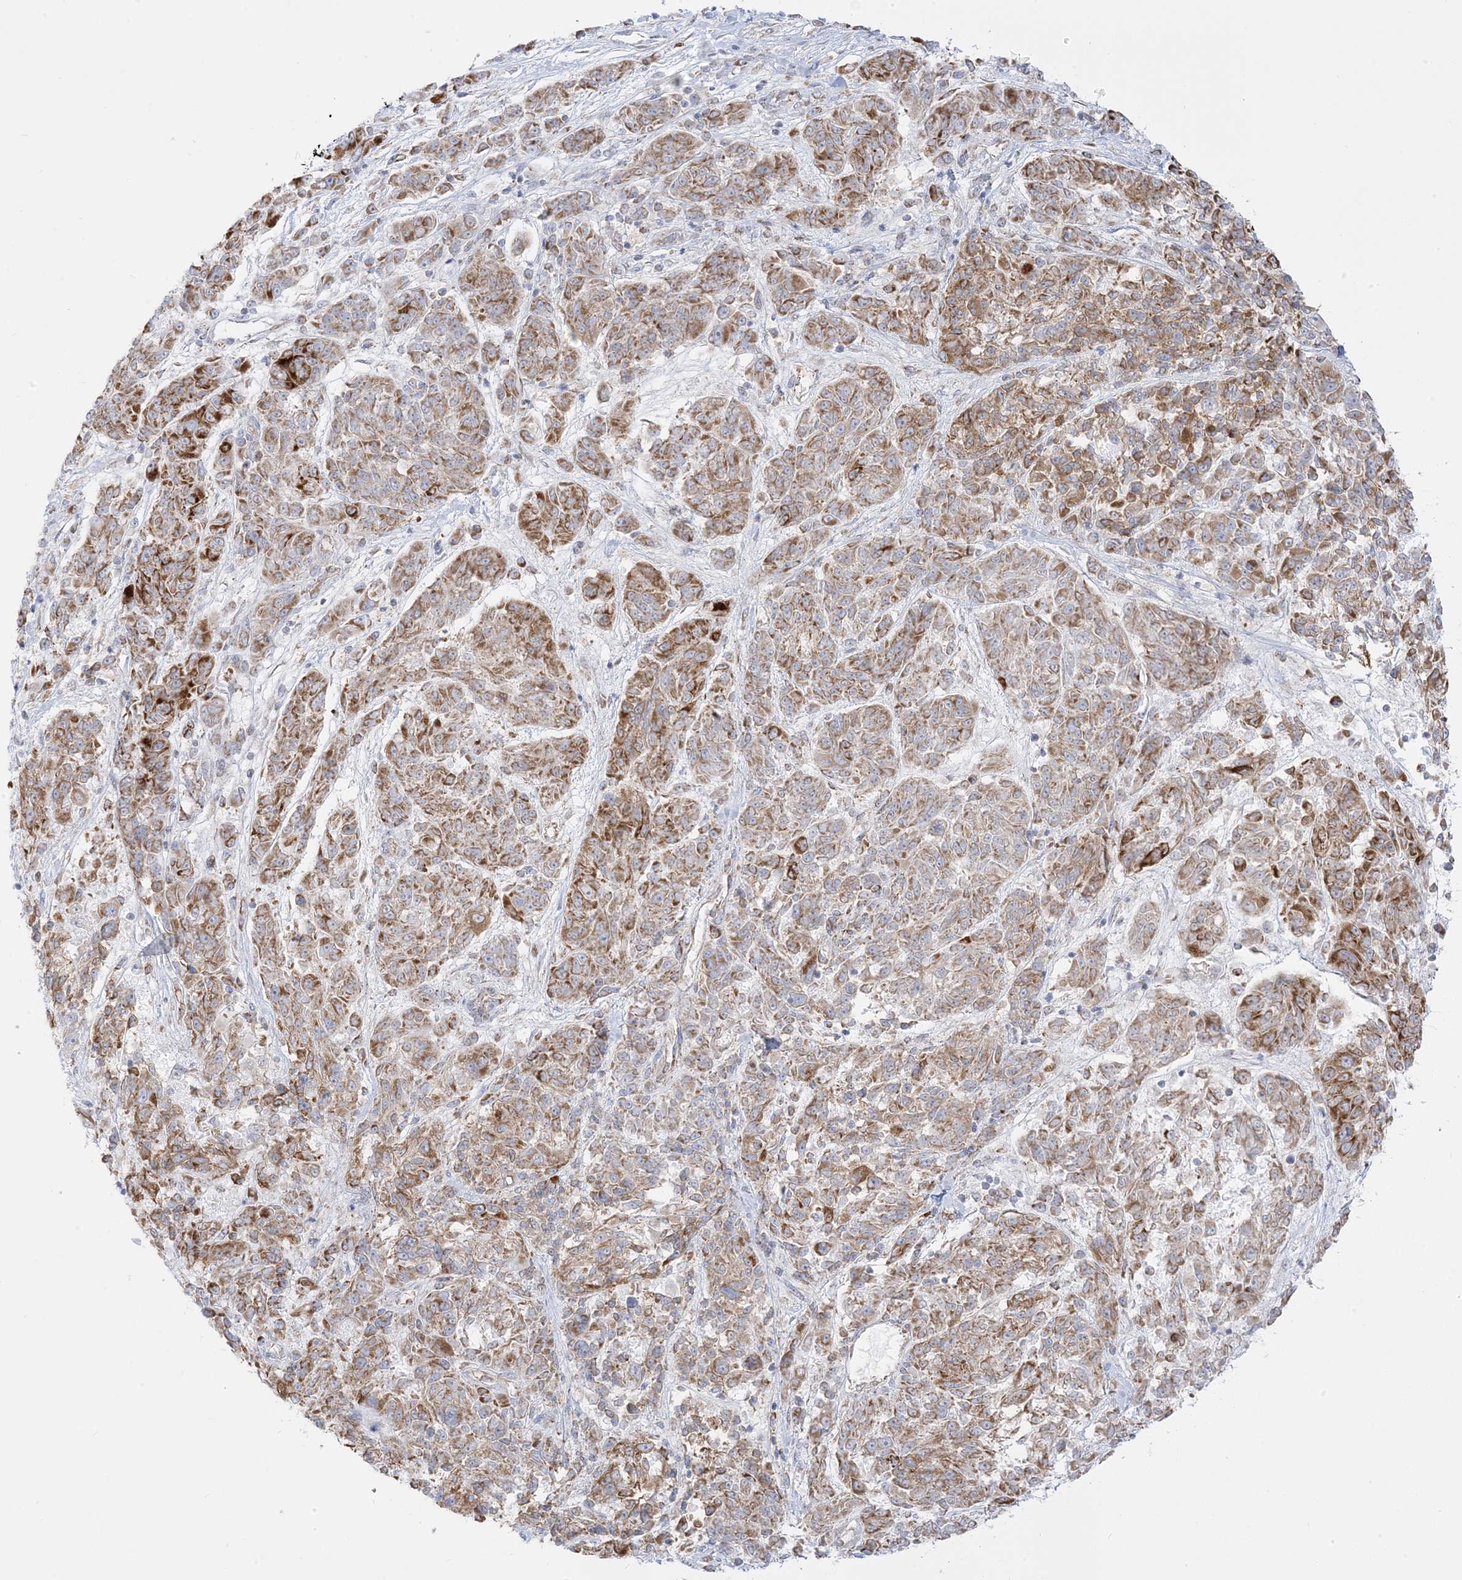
{"staining": {"intensity": "moderate", "quantity": ">75%", "location": "cytoplasmic/membranous"}, "tissue": "melanoma", "cell_type": "Tumor cells", "image_type": "cancer", "snomed": [{"axis": "morphology", "description": "Malignant melanoma, NOS"}, {"axis": "topography", "description": "Skin"}], "caption": "Tumor cells show moderate cytoplasmic/membranous positivity in approximately >75% of cells in melanoma.", "gene": "PCCB", "patient": {"sex": "male", "age": 53}}